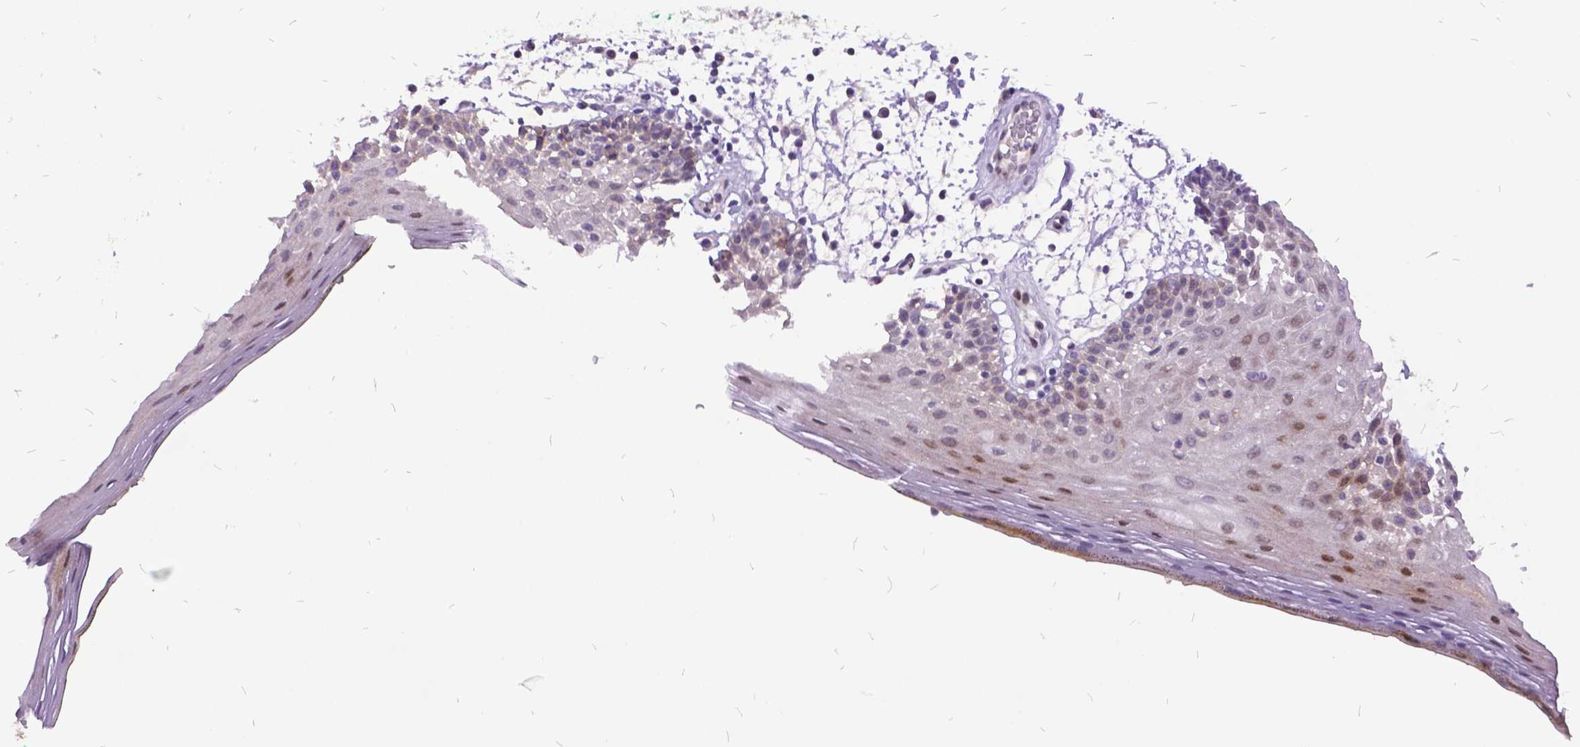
{"staining": {"intensity": "weak", "quantity": "<25%", "location": "nuclear"}, "tissue": "oral mucosa", "cell_type": "Squamous epithelial cells", "image_type": "normal", "snomed": [{"axis": "morphology", "description": "Normal tissue, NOS"}, {"axis": "morphology", "description": "Squamous cell carcinoma, NOS"}, {"axis": "topography", "description": "Oral tissue"}, {"axis": "topography", "description": "Head-Neck"}], "caption": "Oral mucosa stained for a protein using immunohistochemistry demonstrates no expression squamous epithelial cells.", "gene": "ITGB6", "patient": {"sex": "male", "age": 52}}